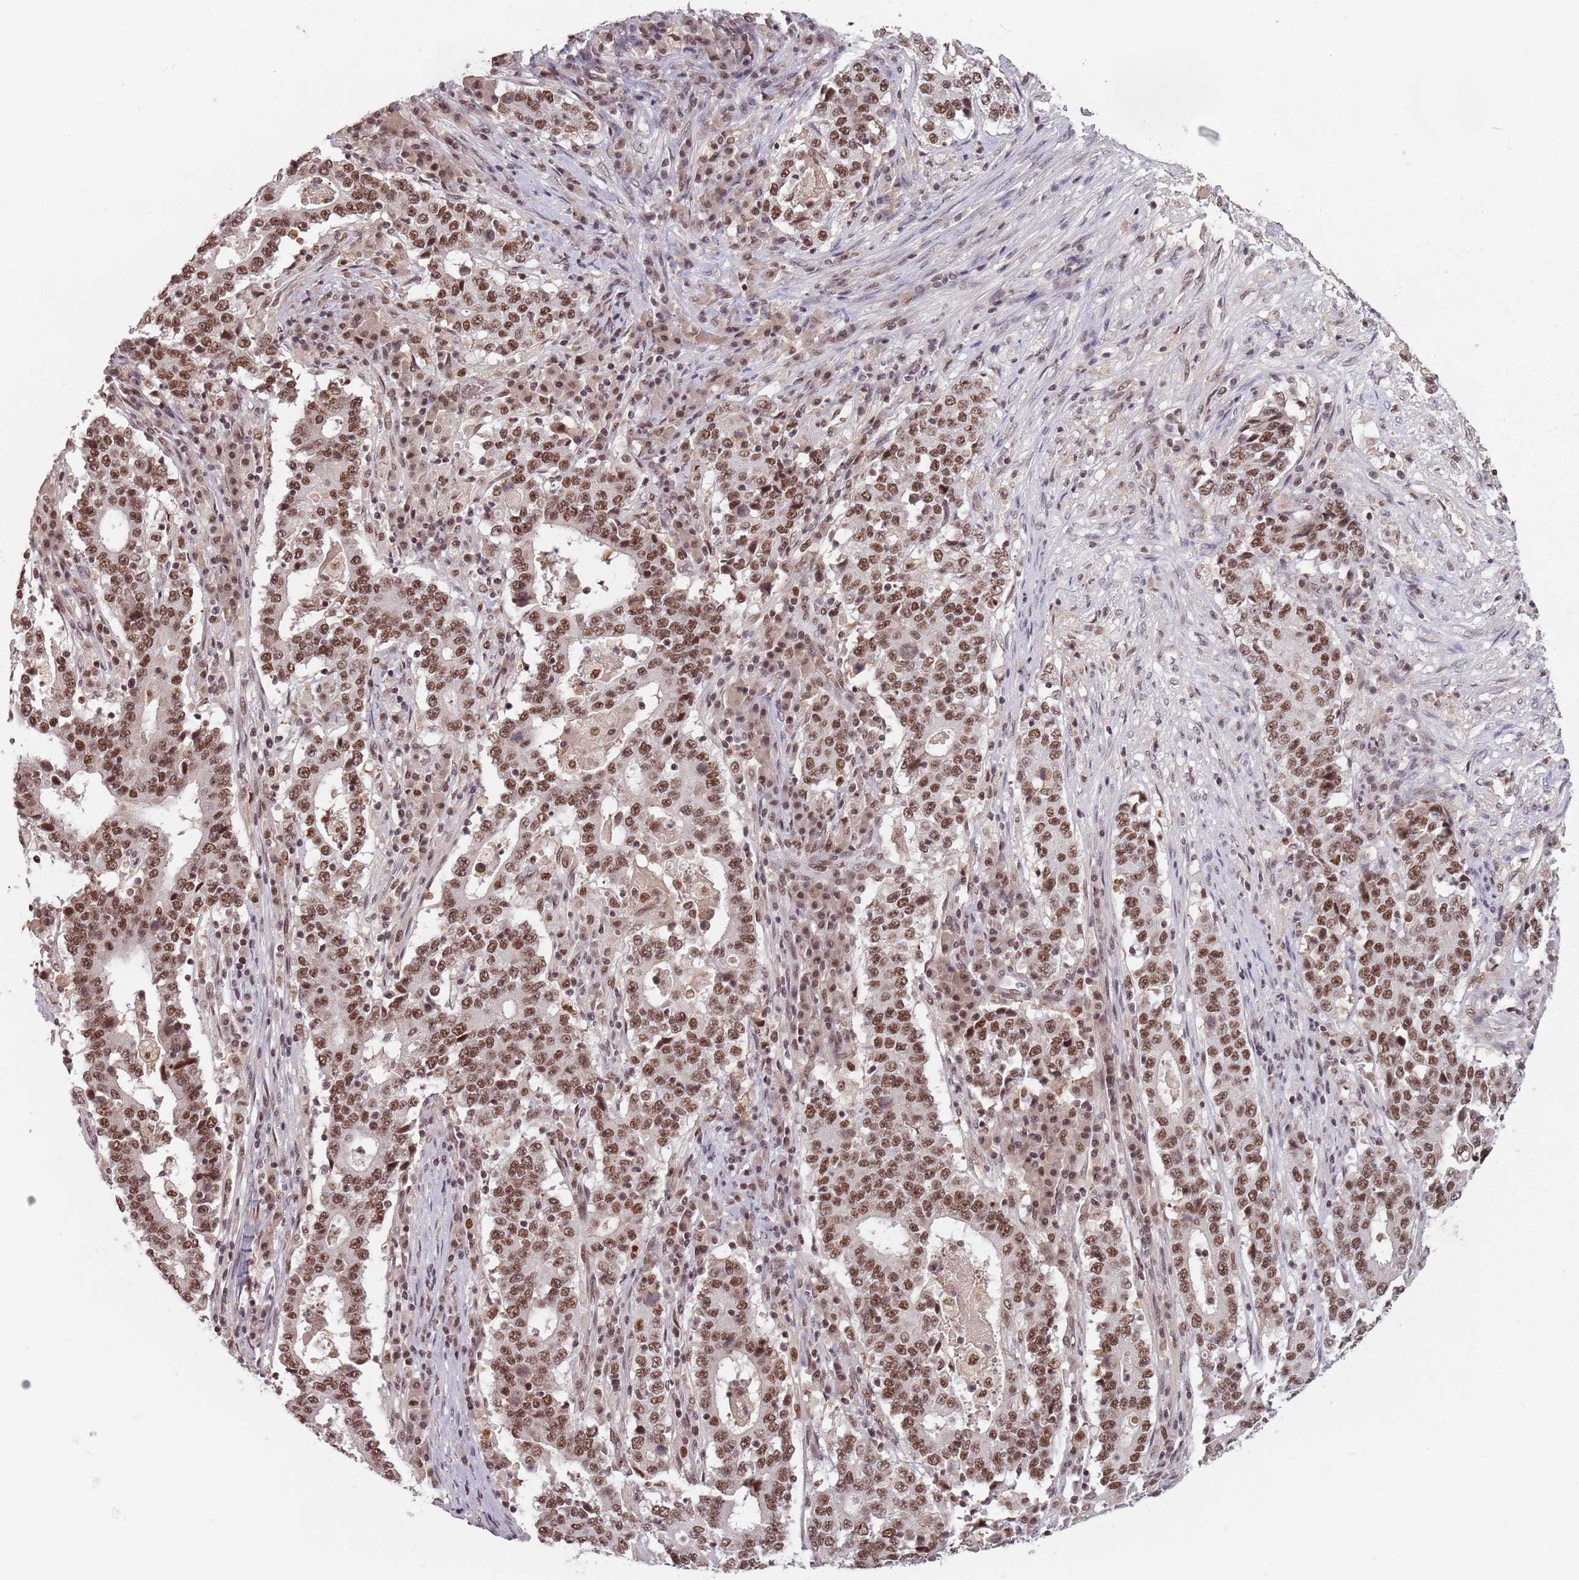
{"staining": {"intensity": "moderate", "quantity": ">75%", "location": "nuclear"}, "tissue": "stomach cancer", "cell_type": "Tumor cells", "image_type": "cancer", "snomed": [{"axis": "morphology", "description": "Adenocarcinoma, NOS"}, {"axis": "topography", "description": "Stomach"}], "caption": "This histopathology image exhibits immunohistochemistry (IHC) staining of human adenocarcinoma (stomach), with medium moderate nuclear staining in approximately >75% of tumor cells.", "gene": "NCBP1", "patient": {"sex": "male", "age": 59}}